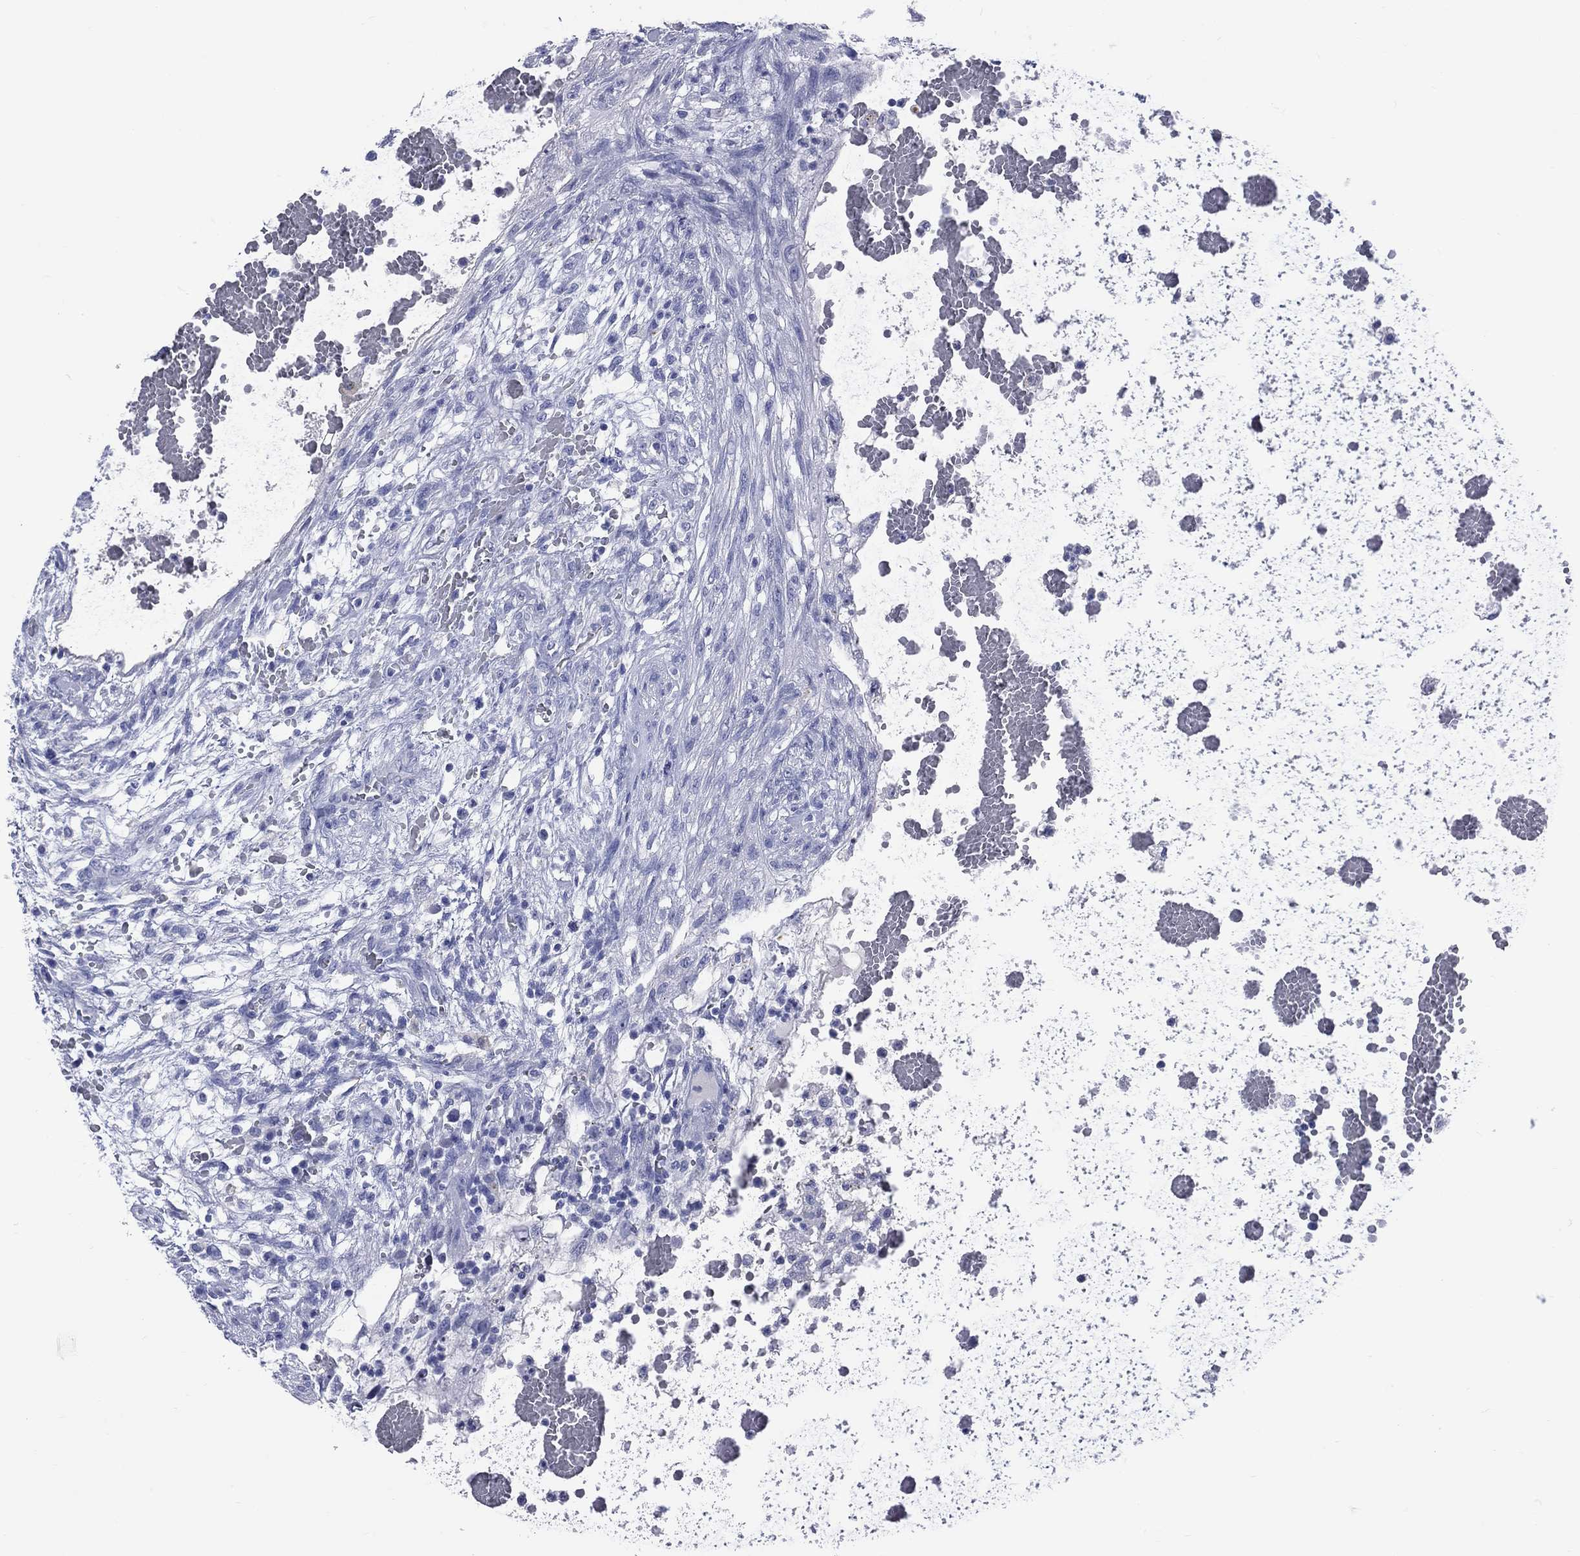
{"staining": {"intensity": "negative", "quantity": "none", "location": "none"}, "tissue": "testis cancer", "cell_type": "Tumor cells", "image_type": "cancer", "snomed": [{"axis": "morphology", "description": "Normal tissue, NOS"}, {"axis": "morphology", "description": "Carcinoma, Embryonal, NOS"}, {"axis": "topography", "description": "Testis"}, {"axis": "topography", "description": "Epididymis"}], "caption": "The histopathology image displays no staining of tumor cells in embryonal carcinoma (testis). Nuclei are stained in blue.", "gene": "CYLC1", "patient": {"sex": "male", "age": 32}}